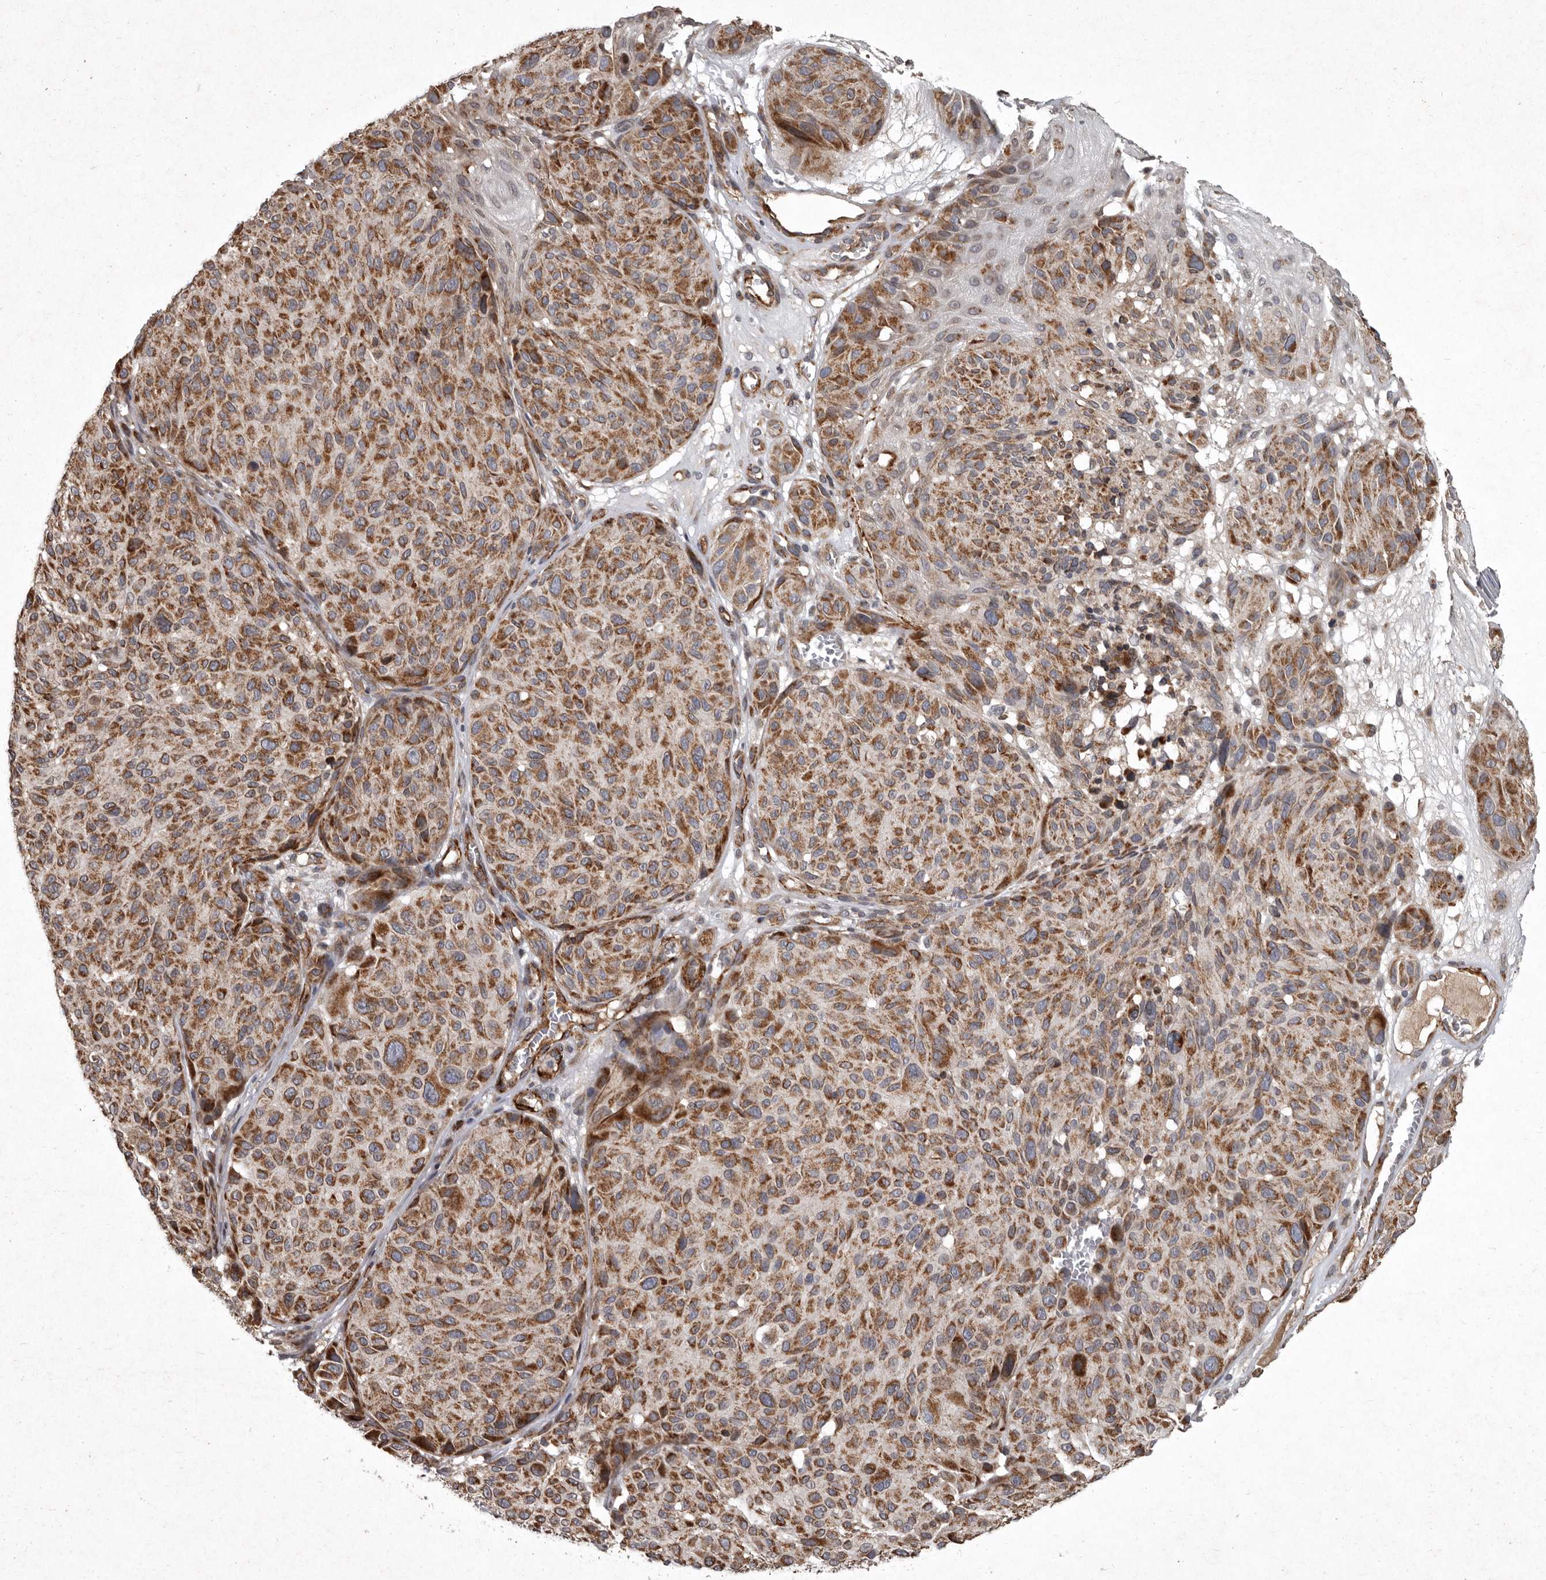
{"staining": {"intensity": "moderate", "quantity": ">75%", "location": "cytoplasmic/membranous"}, "tissue": "melanoma", "cell_type": "Tumor cells", "image_type": "cancer", "snomed": [{"axis": "morphology", "description": "Malignant melanoma, NOS"}, {"axis": "topography", "description": "Skin"}], "caption": "Tumor cells display medium levels of moderate cytoplasmic/membranous expression in approximately >75% of cells in malignant melanoma. (DAB (3,3'-diaminobenzidine) IHC, brown staining for protein, blue staining for nuclei).", "gene": "MRPS15", "patient": {"sex": "male", "age": 83}}